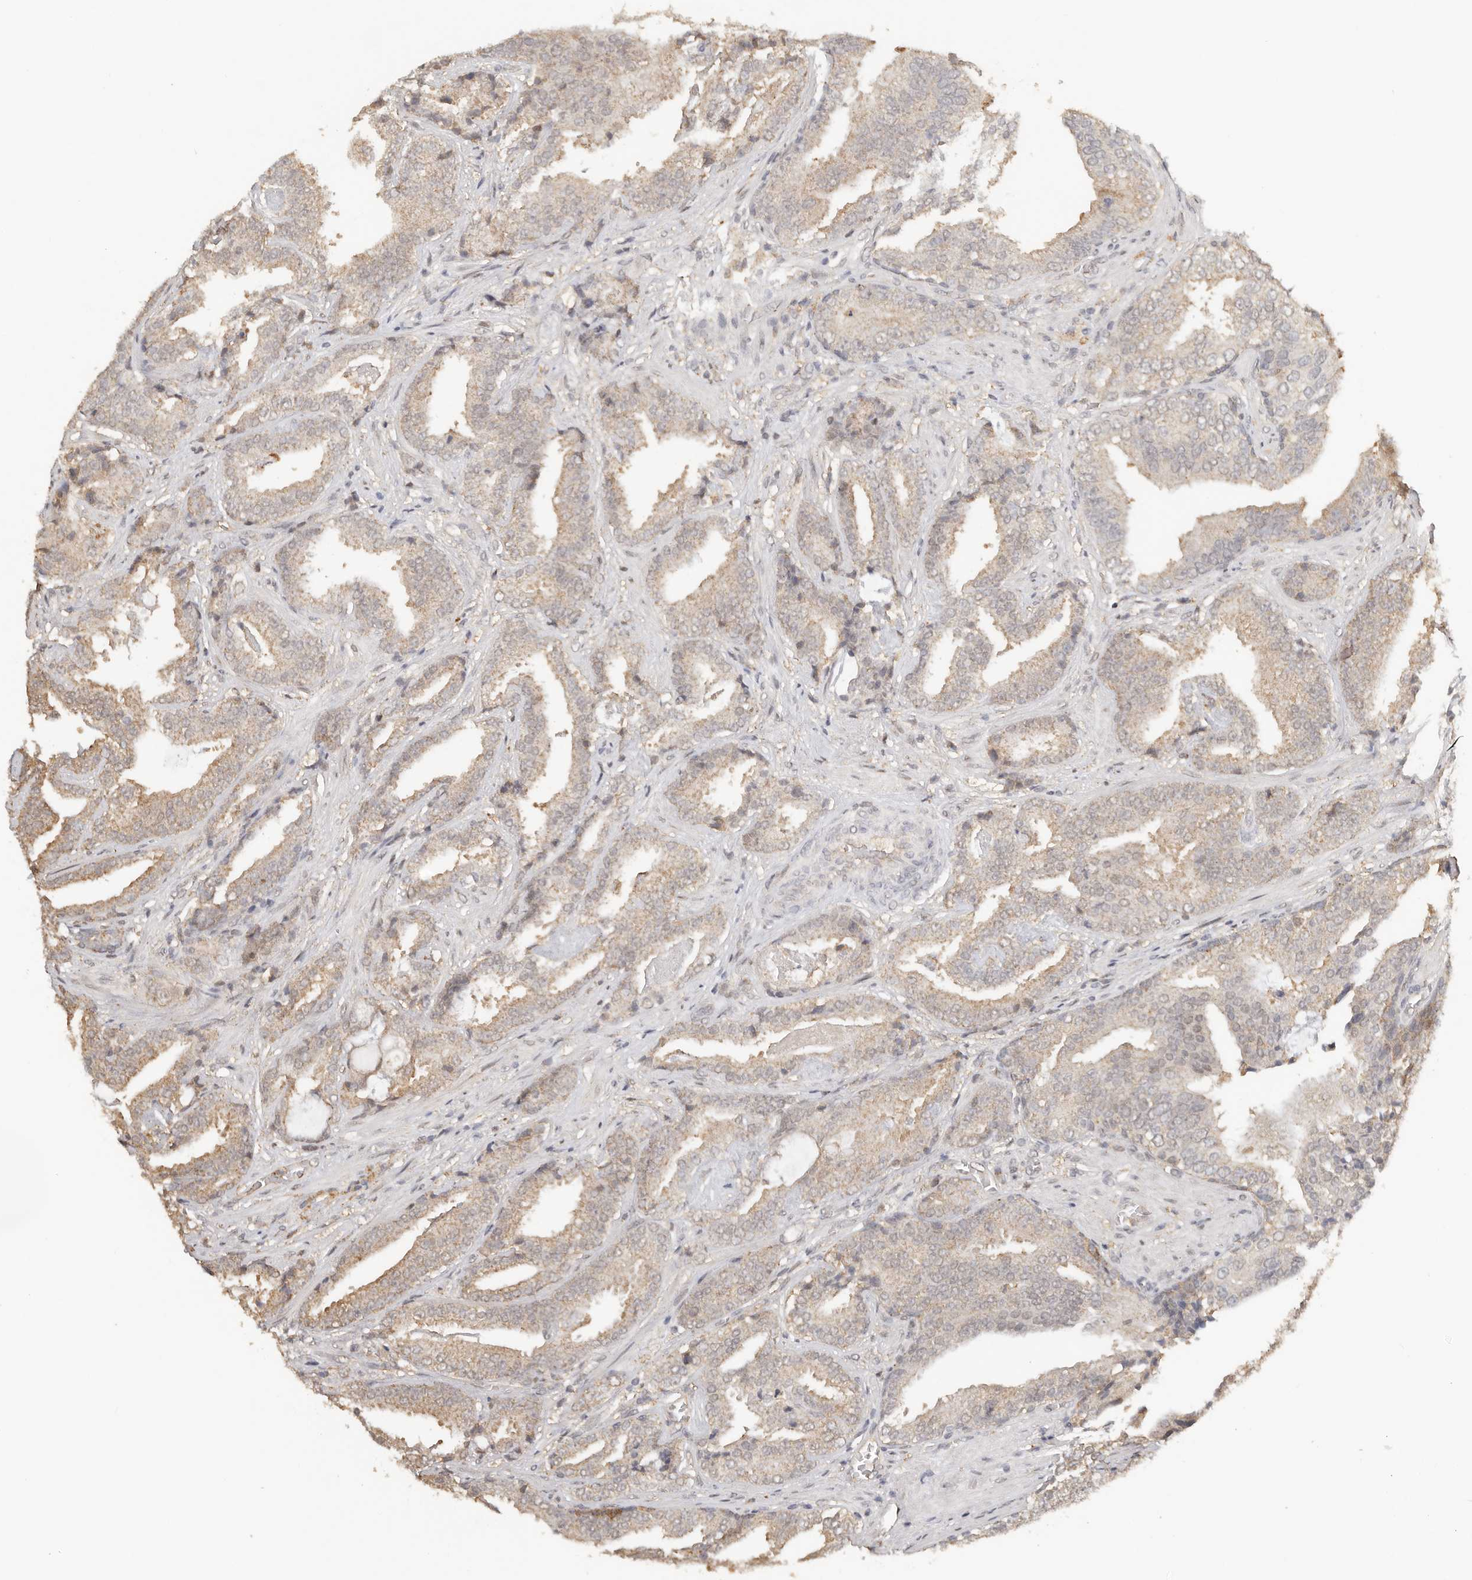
{"staining": {"intensity": "weak", "quantity": "25%-75%", "location": "cytoplasmic/membranous"}, "tissue": "prostate cancer", "cell_type": "Tumor cells", "image_type": "cancer", "snomed": [{"axis": "morphology", "description": "Adenocarcinoma, Low grade"}, {"axis": "topography", "description": "Prostate"}], "caption": "Weak cytoplasmic/membranous protein expression is present in approximately 25%-75% of tumor cells in low-grade adenocarcinoma (prostate).", "gene": "SEC14L1", "patient": {"sex": "male", "age": 67}}